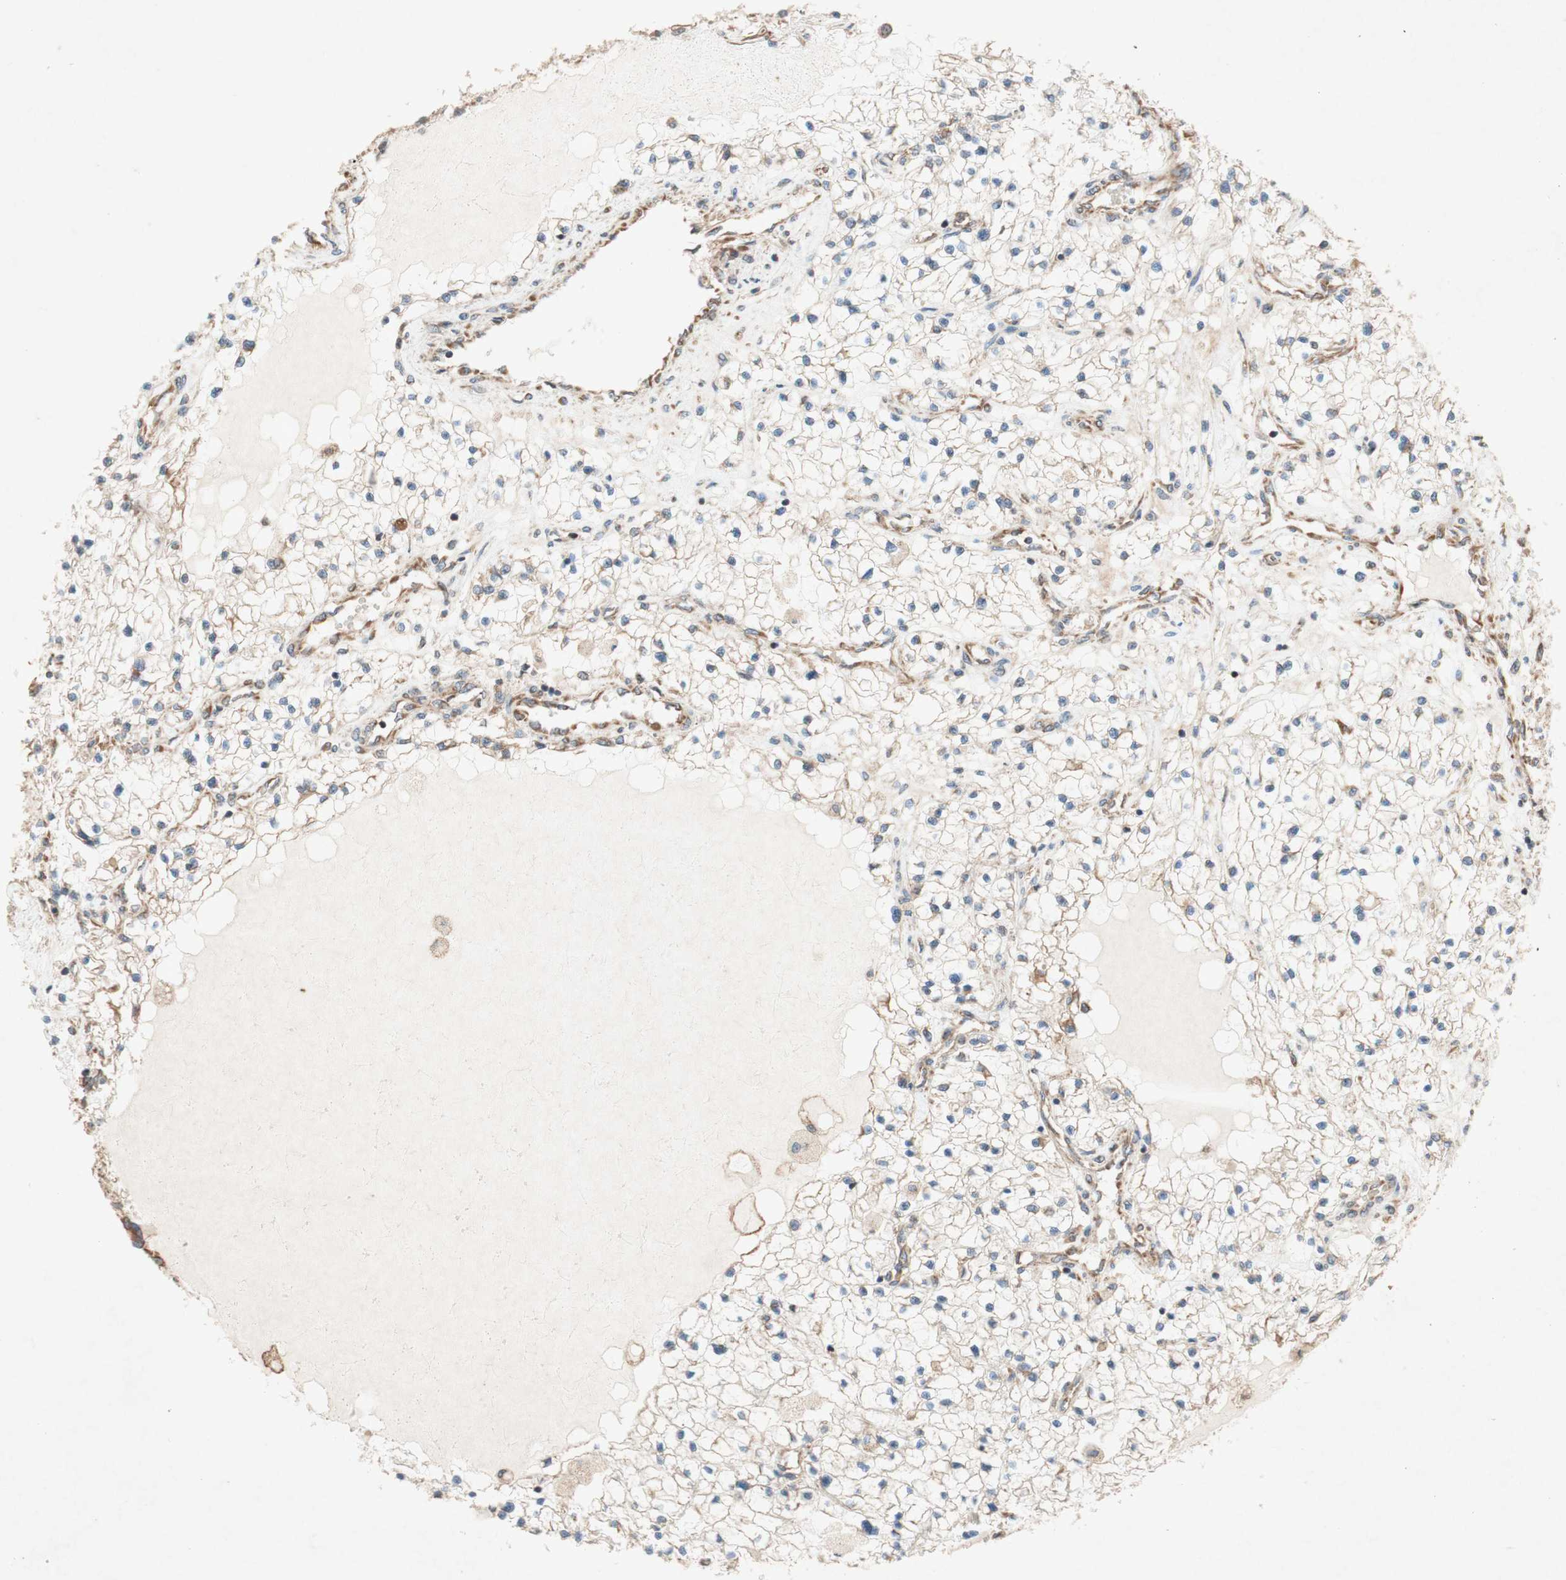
{"staining": {"intensity": "weak", "quantity": "25%-75%", "location": "cytoplasmic/membranous"}, "tissue": "renal cancer", "cell_type": "Tumor cells", "image_type": "cancer", "snomed": [{"axis": "morphology", "description": "Adenocarcinoma, NOS"}, {"axis": "topography", "description": "Kidney"}], "caption": "Renal adenocarcinoma stained with a brown dye reveals weak cytoplasmic/membranous positive staining in approximately 25%-75% of tumor cells.", "gene": "SOCS2", "patient": {"sex": "male", "age": 68}}